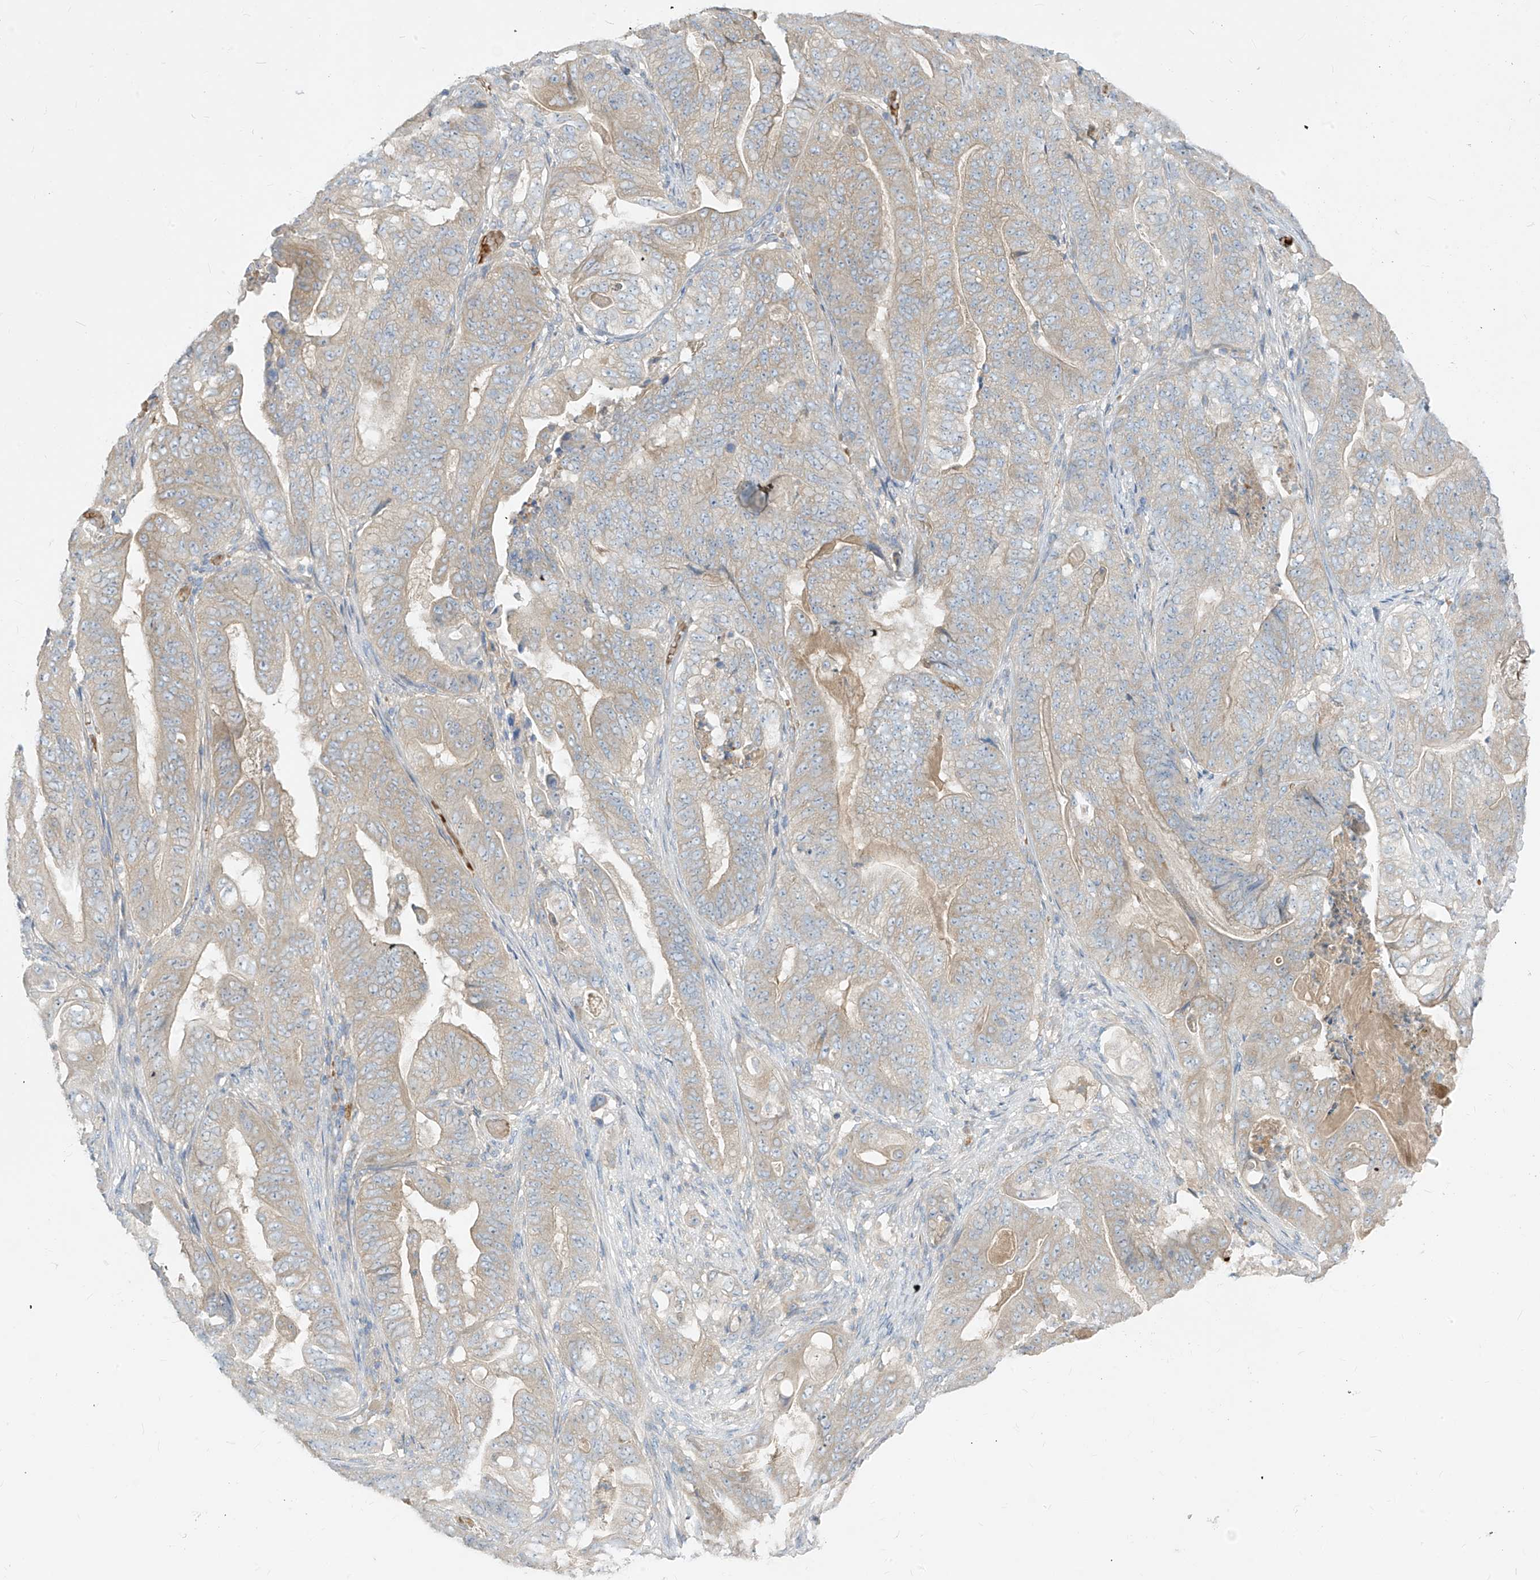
{"staining": {"intensity": "weak", "quantity": "<25%", "location": "cytoplasmic/membranous"}, "tissue": "stomach cancer", "cell_type": "Tumor cells", "image_type": "cancer", "snomed": [{"axis": "morphology", "description": "Adenocarcinoma, NOS"}, {"axis": "topography", "description": "Stomach"}], "caption": "There is no significant expression in tumor cells of stomach adenocarcinoma. (Brightfield microscopy of DAB (3,3'-diaminobenzidine) immunohistochemistry (IHC) at high magnification).", "gene": "DGKQ", "patient": {"sex": "female", "age": 73}}